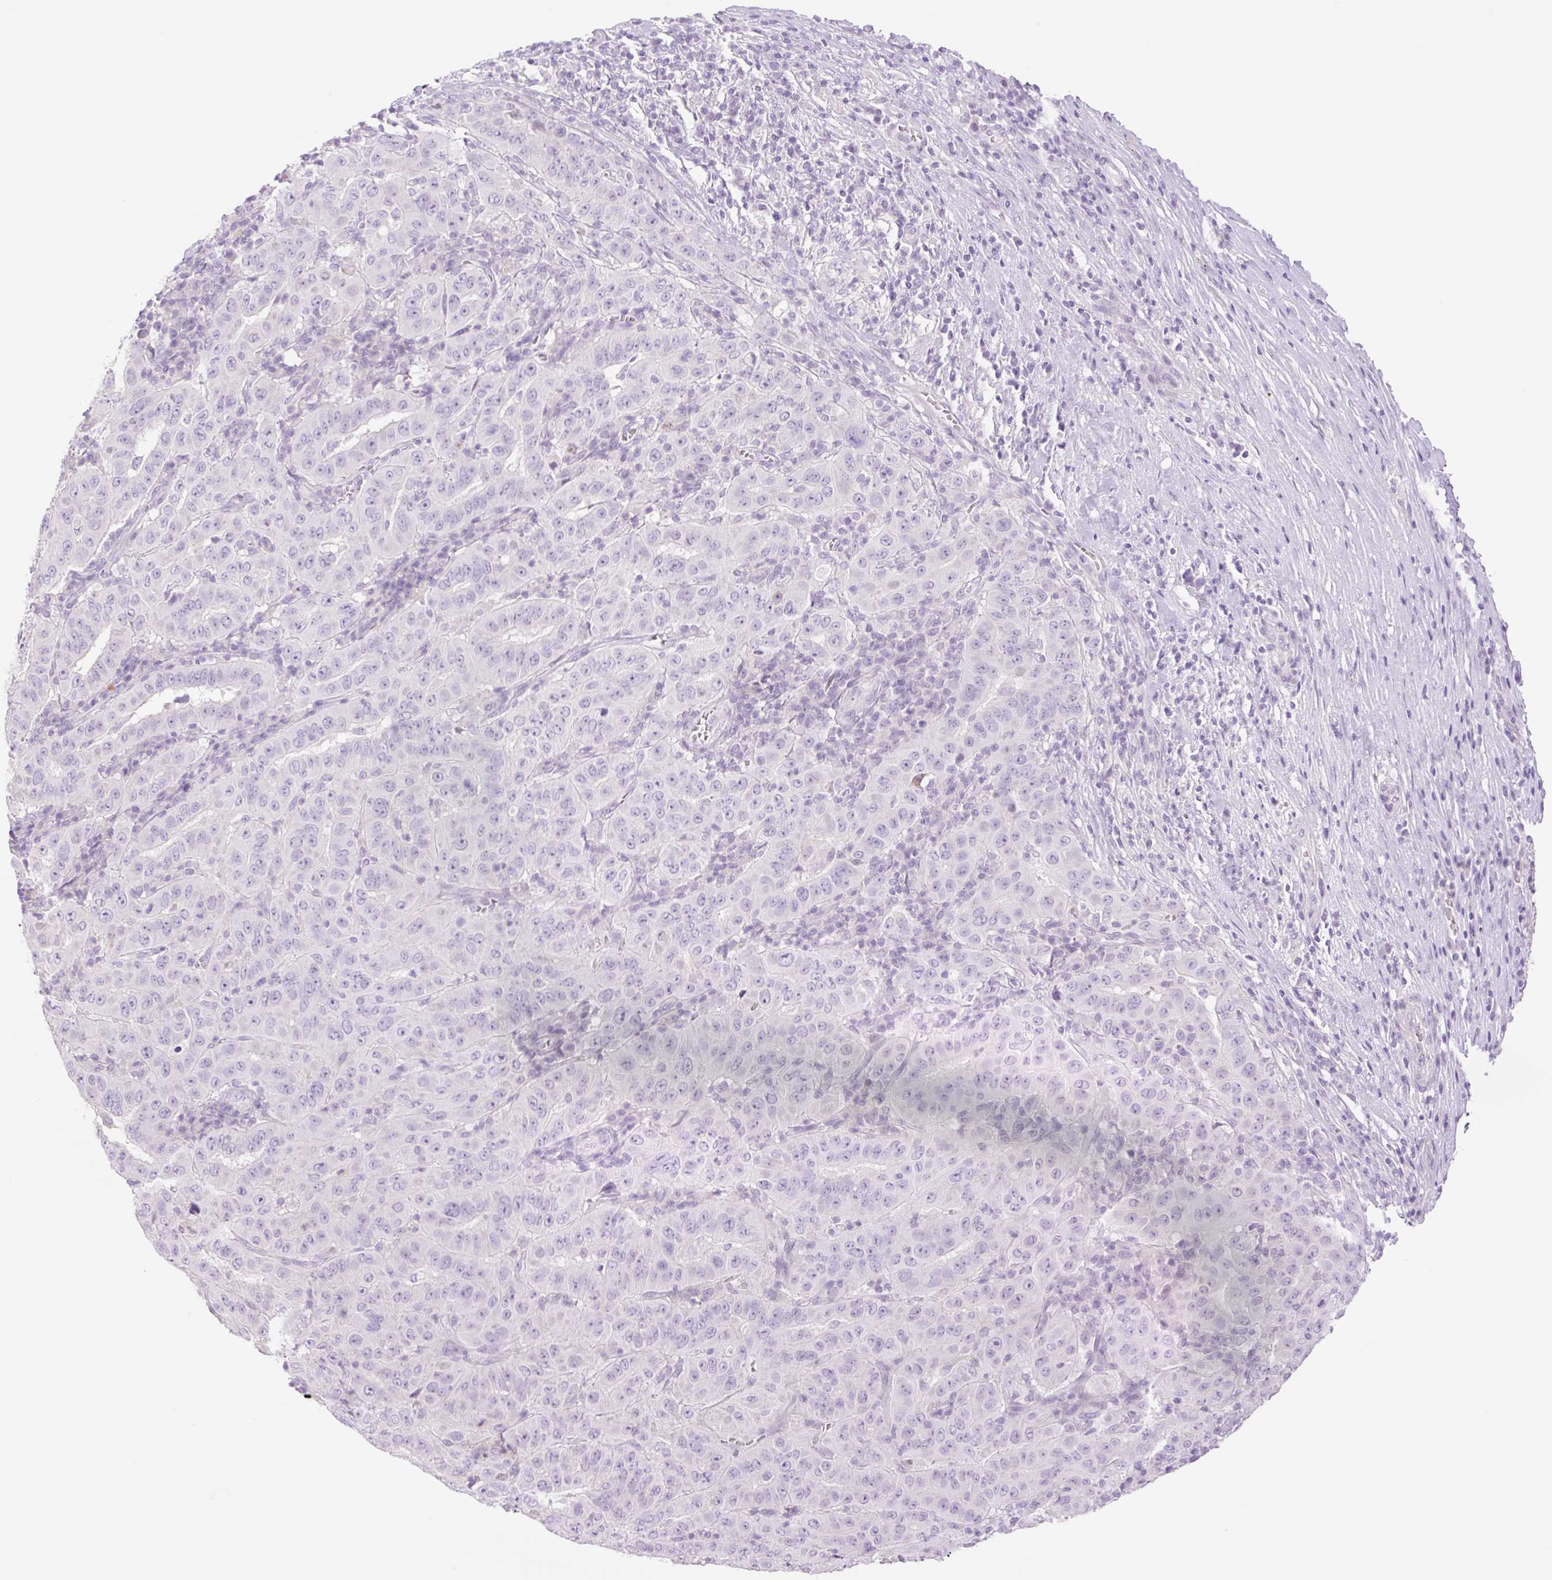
{"staining": {"intensity": "negative", "quantity": "none", "location": "none"}, "tissue": "pancreatic cancer", "cell_type": "Tumor cells", "image_type": "cancer", "snomed": [{"axis": "morphology", "description": "Adenocarcinoma, NOS"}, {"axis": "topography", "description": "Pancreas"}], "caption": "Immunohistochemistry of human pancreatic cancer (adenocarcinoma) shows no expression in tumor cells.", "gene": "TBX15", "patient": {"sex": "male", "age": 63}}